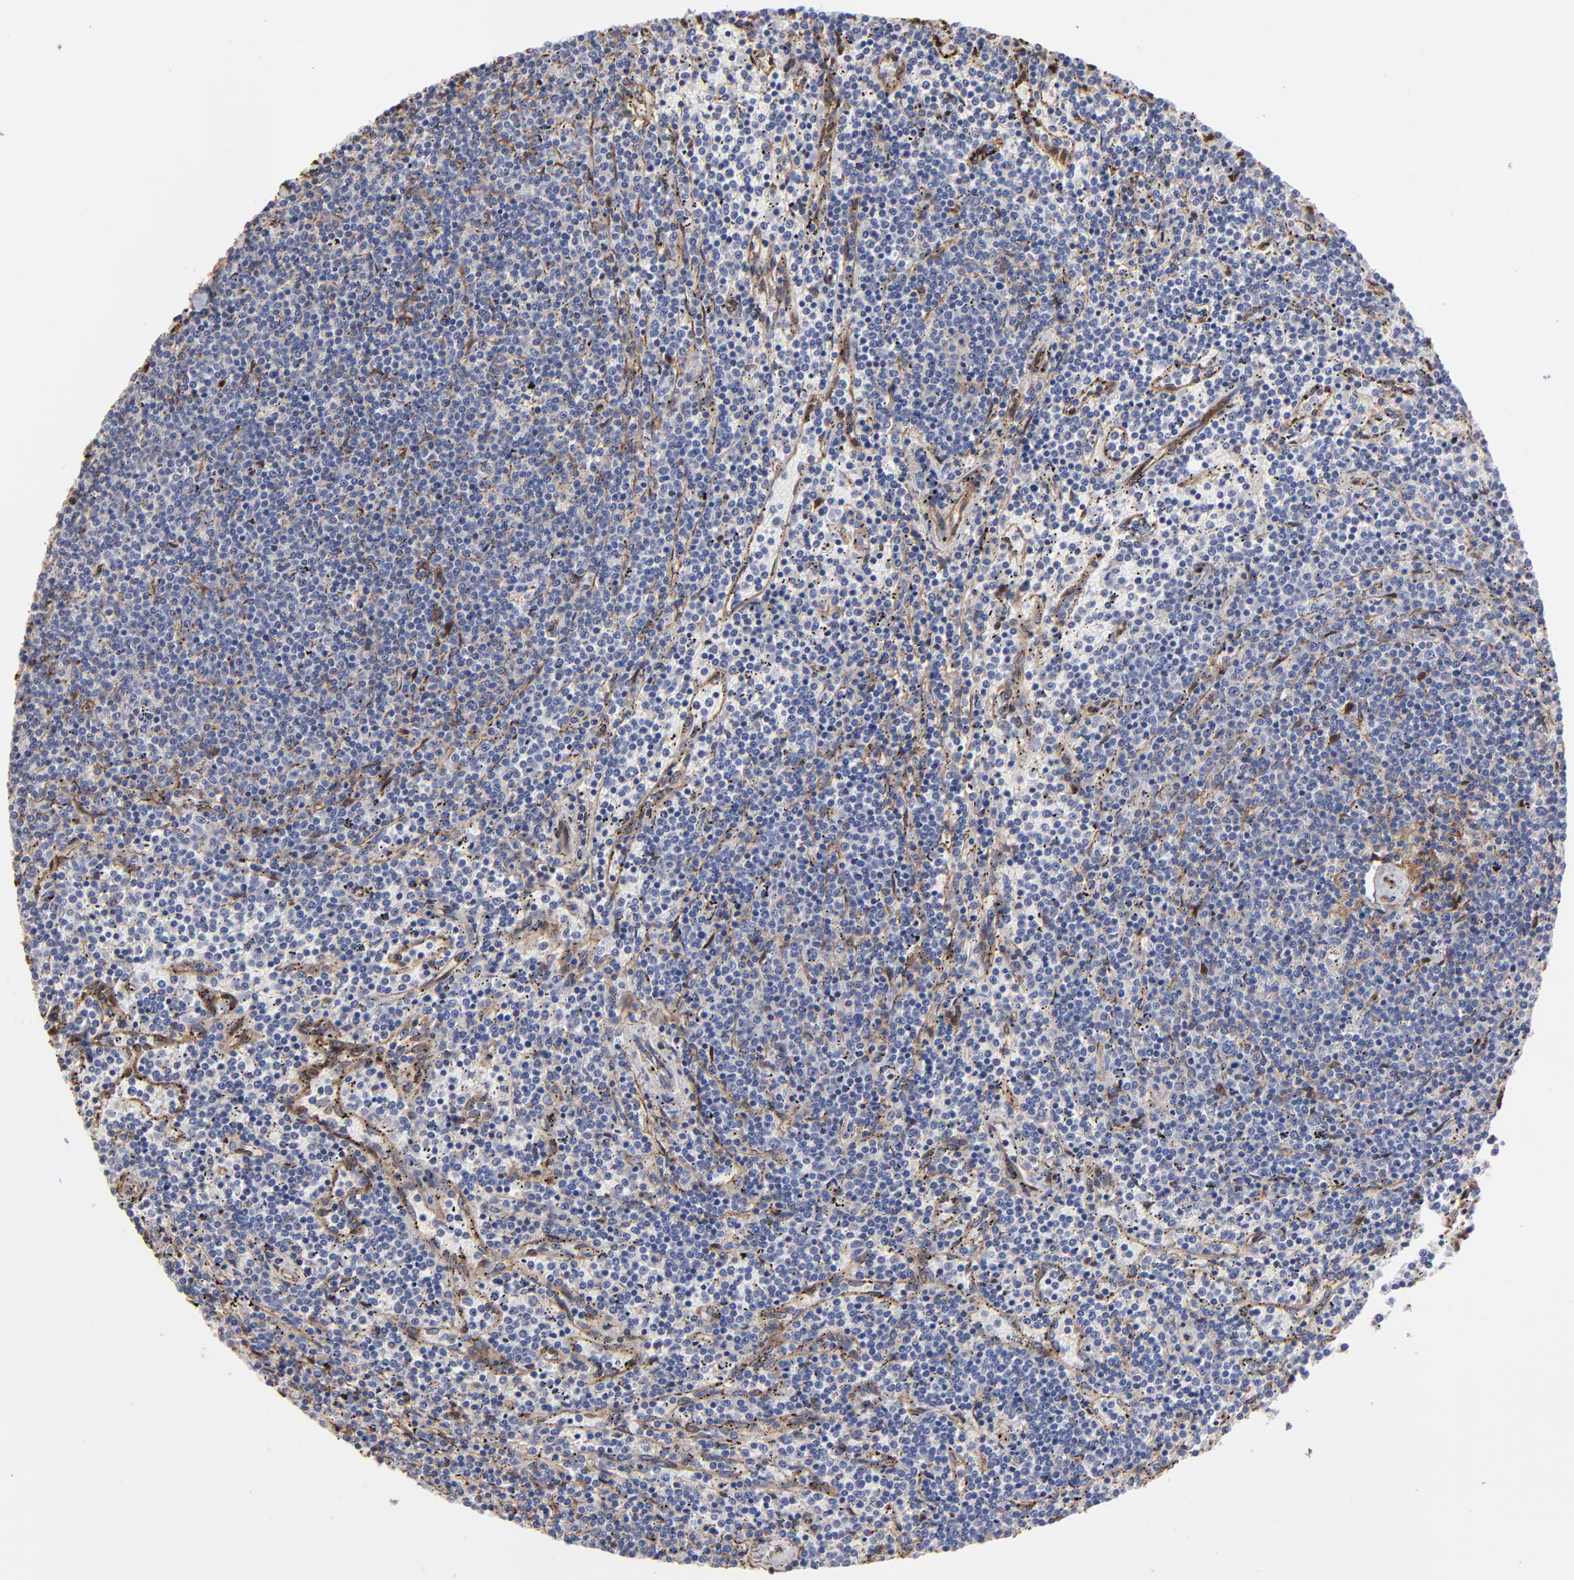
{"staining": {"intensity": "negative", "quantity": "none", "location": "none"}, "tissue": "lymphoma", "cell_type": "Tumor cells", "image_type": "cancer", "snomed": [{"axis": "morphology", "description": "Malignant lymphoma, non-Hodgkin's type, Low grade"}, {"axis": "topography", "description": "Spleen"}], "caption": "An image of human lymphoma is negative for staining in tumor cells.", "gene": "CILP", "patient": {"sex": "female", "age": 50}}